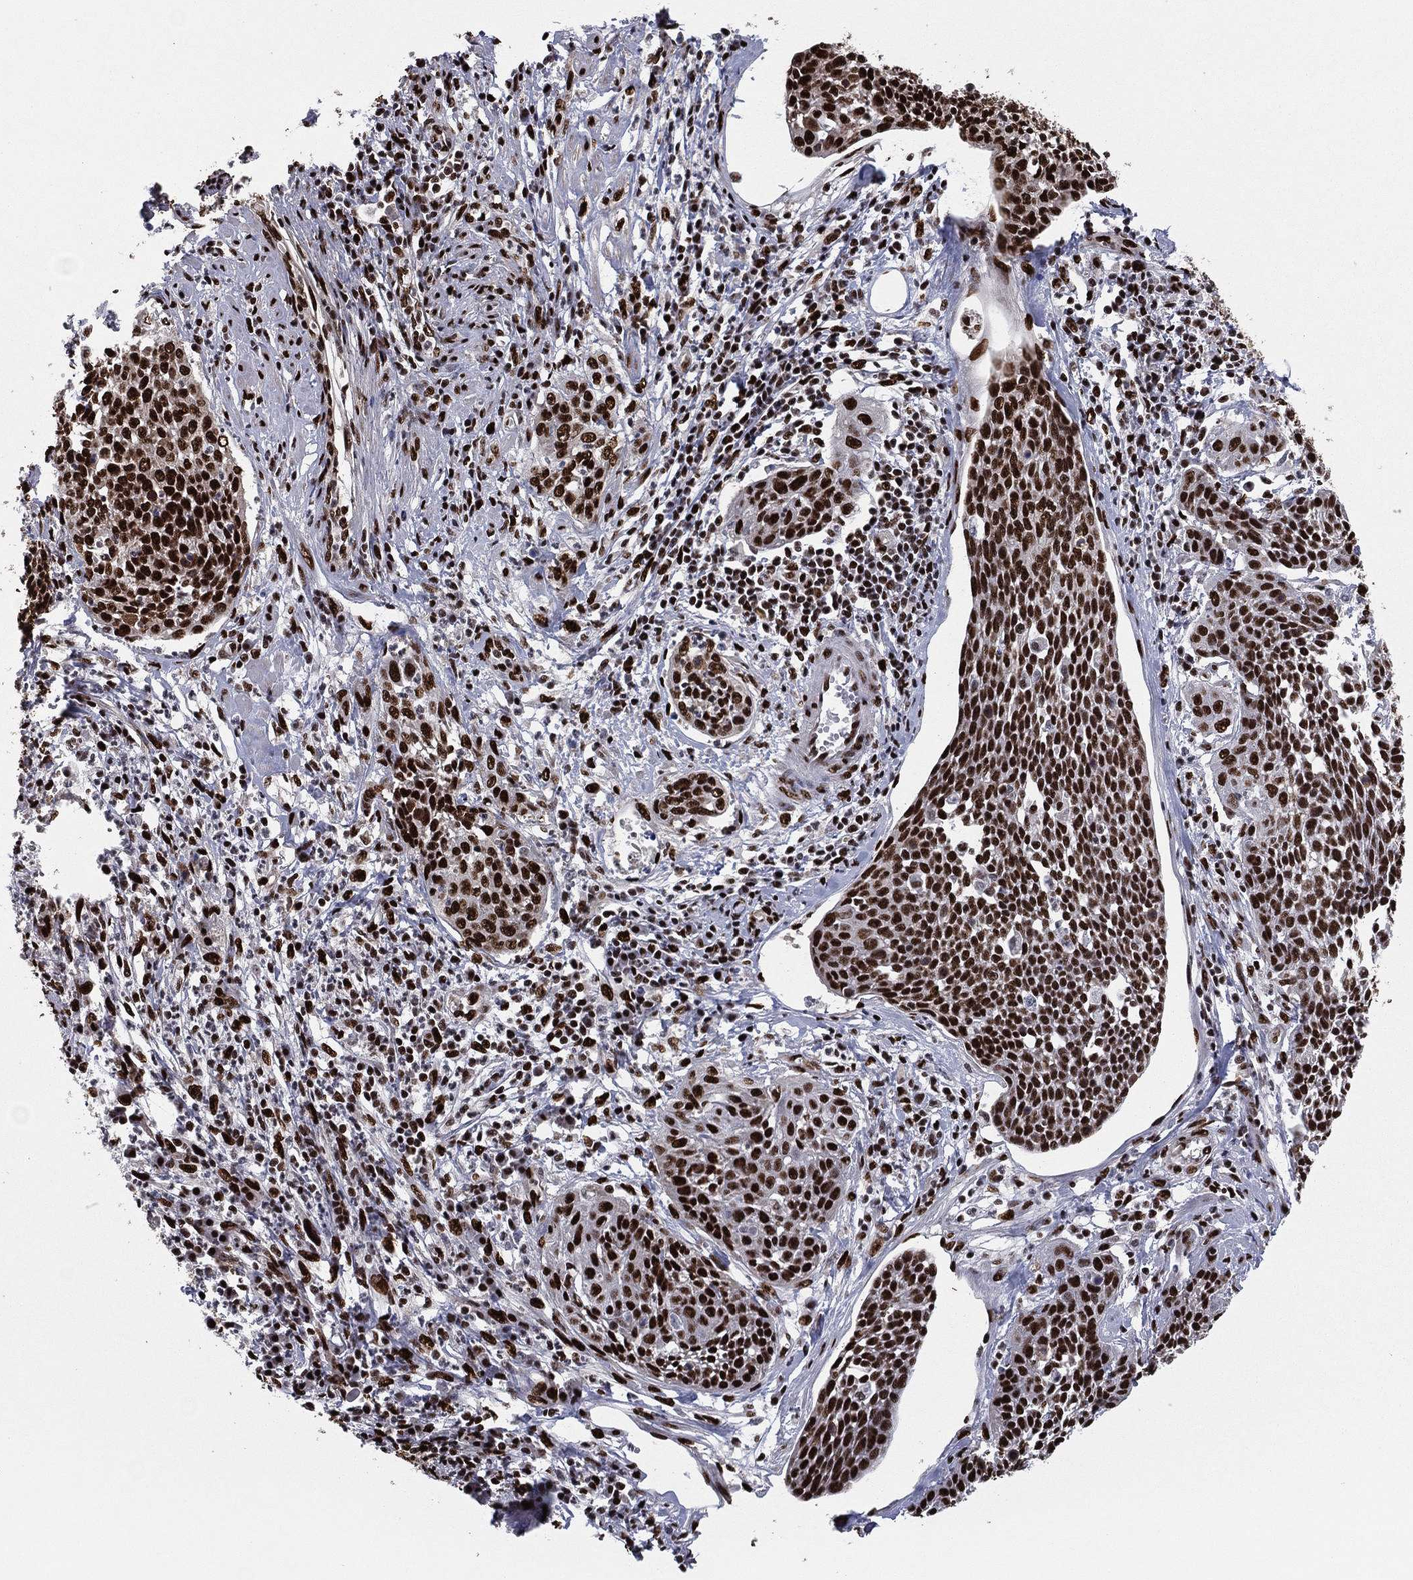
{"staining": {"intensity": "strong", "quantity": ">75%", "location": "nuclear"}, "tissue": "cervical cancer", "cell_type": "Tumor cells", "image_type": "cancer", "snomed": [{"axis": "morphology", "description": "Squamous cell carcinoma, NOS"}, {"axis": "topography", "description": "Cervix"}], "caption": "Brown immunohistochemical staining in human cervical squamous cell carcinoma shows strong nuclear expression in about >75% of tumor cells. Ihc stains the protein in brown and the nuclei are stained blue.", "gene": "TP53BP1", "patient": {"sex": "female", "age": 34}}